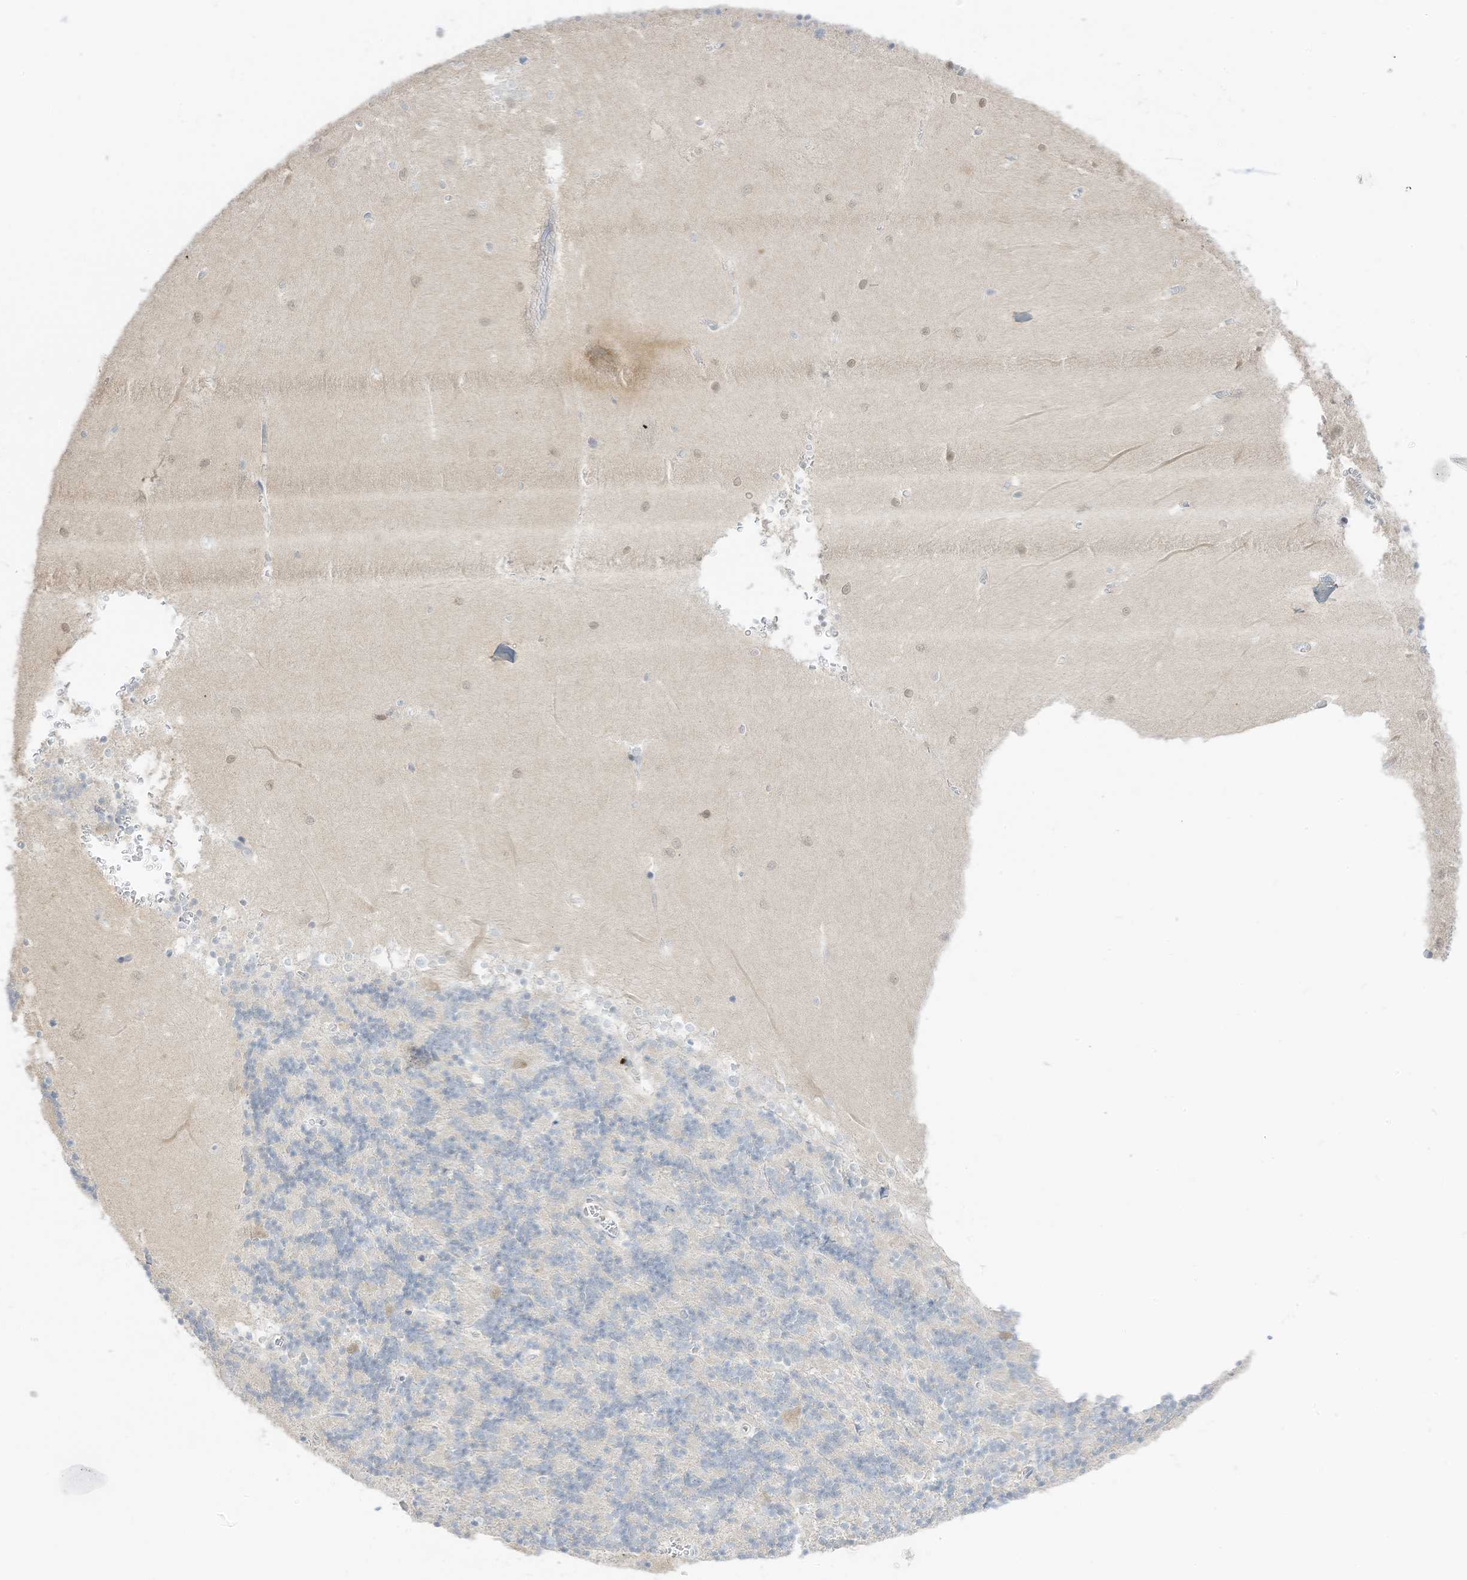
{"staining": {"intensity": "negative", "quantity": "none", "location": "none"}, "tissue": "cerebellum", "cell_type": "Cells in granular layer", "image_type": "normal", "snomed": [{"axis": "morphology", "description": "Normal tissue, NOS"}, {"axis": "topography", "description": "Cerebellum"}], "caption": "Cells in granular layer show no significant staining in normal cerebellum.", "gene": "ASPRV1", "patient": {"sex": "male", "age": 37}}